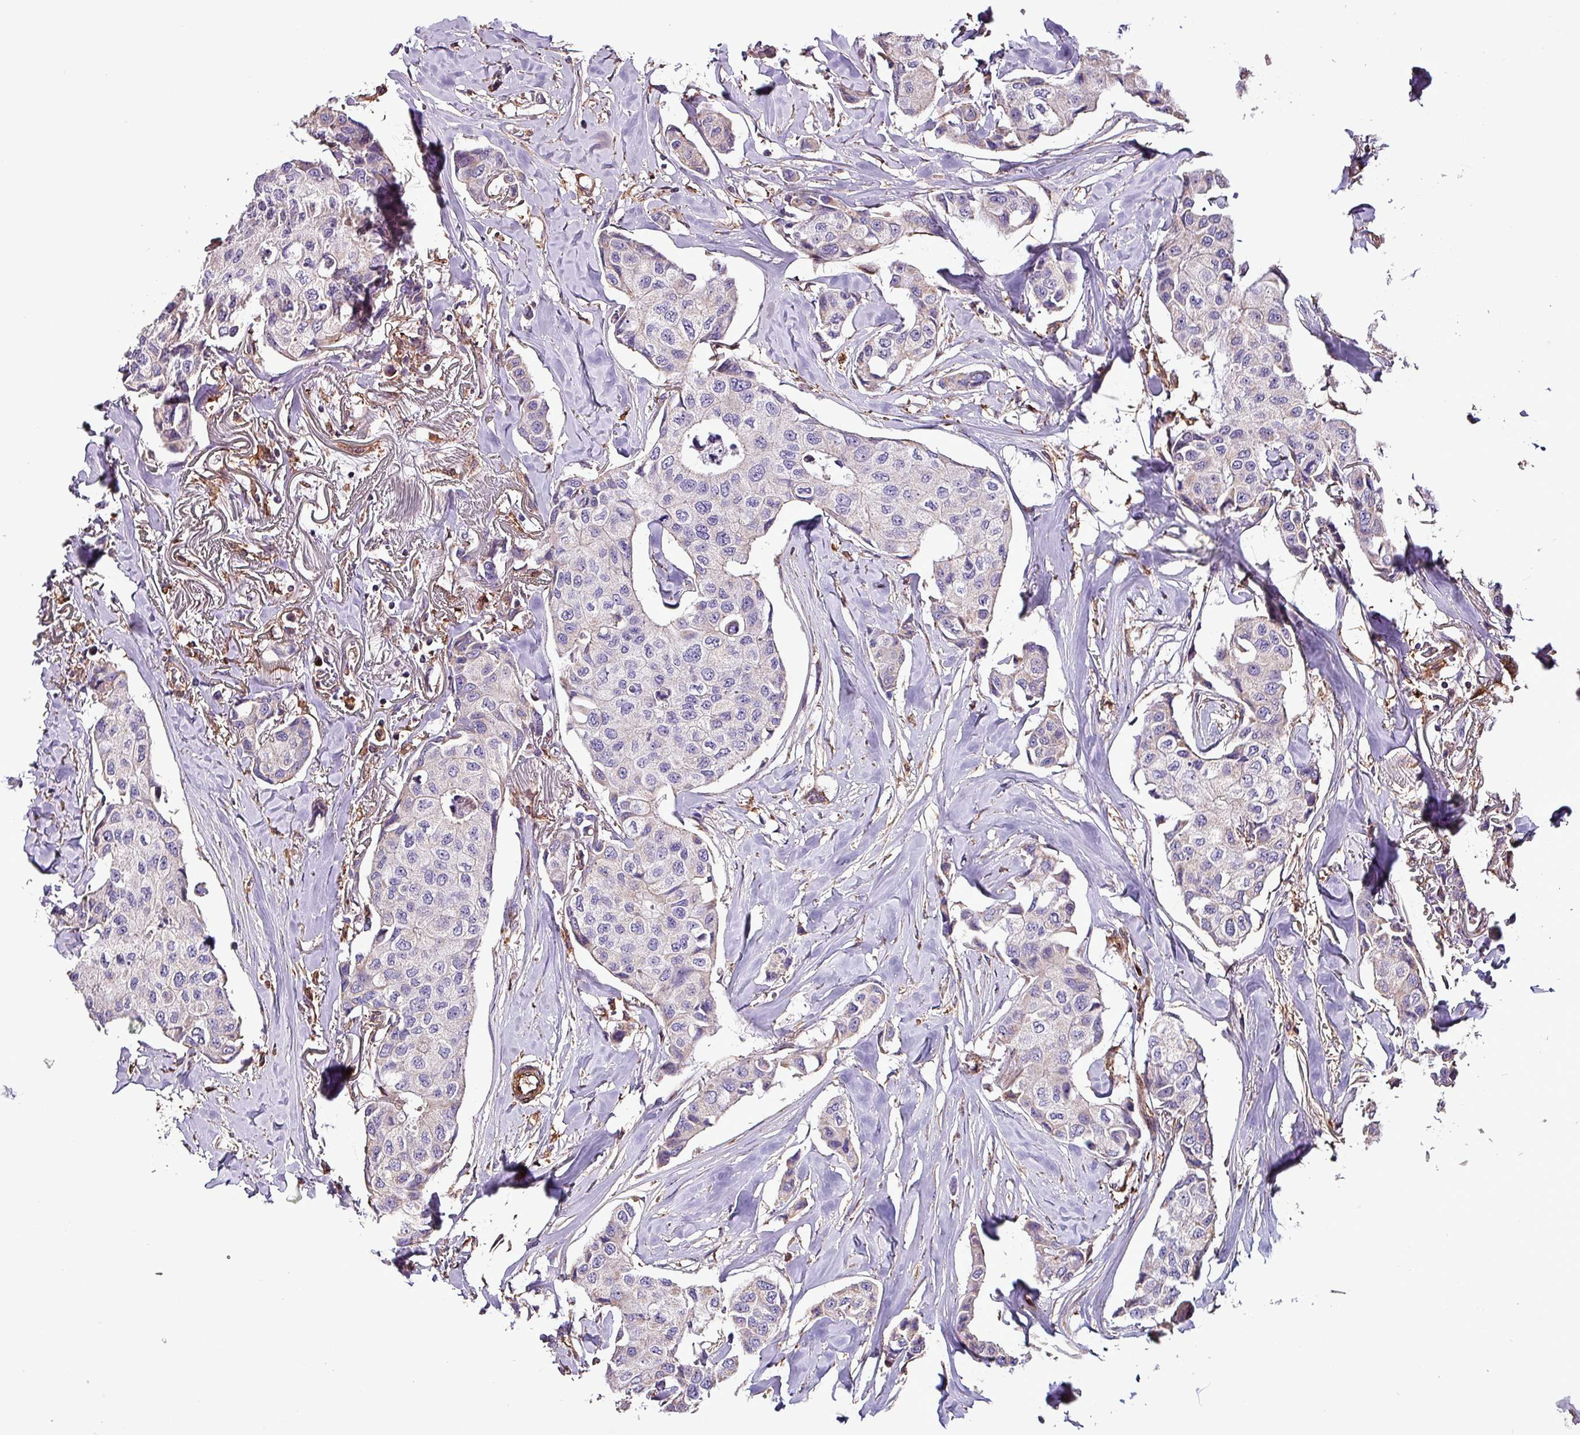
{"staining": {"intensity": "negative", "quantity": "none", "location": "none"}, "tissue": "breast cancer", "cell_type": "Tumor cells", "image_type": "cancer", "snomed": [{"axis": "morphology", "description": "Duct carcinoma"}, {"axis": "topography", "description": "Breast"}], "caption": "An image of human breast cancer is negative for staining in tumor cells.", "gene": "SCIN", "patient": {"sex": "female", "age": 80}}